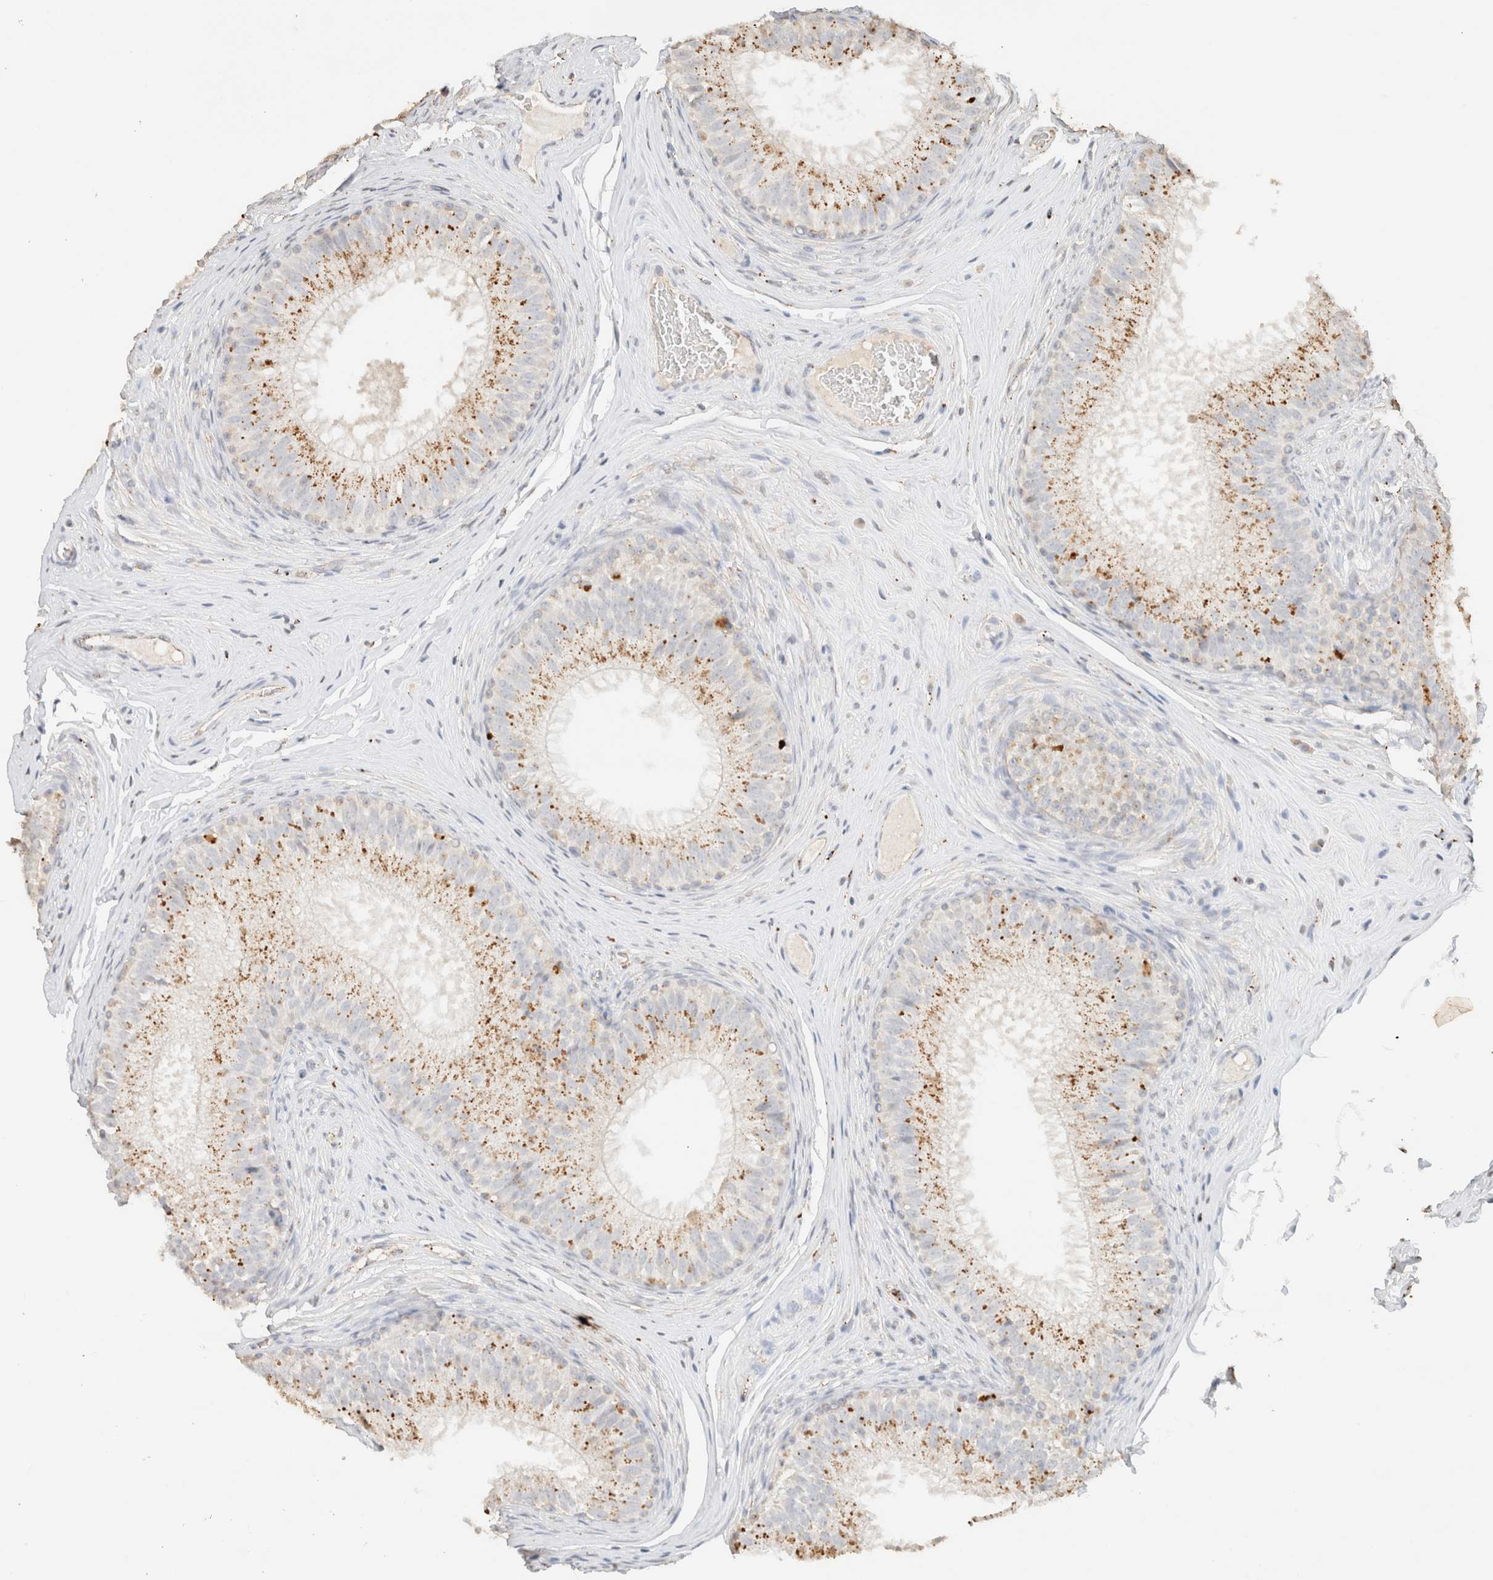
{"staining": {"intensity": "moderate", "quantity": "25%-75%", "location": "cytoplasmic/membranous"}, "tissue": "epididymis", "cell_type": "Glandular cells", "image_type": "normal", "snomed": [{"axis": "morphology", "description": "Normal tissue, NOS"}, {"axis": "topography", "description": "Epididymis"}], "caption": "Immunohistochemical staining of normal epididymis displays 25%-75% levels of moderate cytoplasmic/membranous protein expression in approximately 25%-75% of glandular cells.", "gene": "CTSC", "patient": {"sex": "male", "age": 32}}